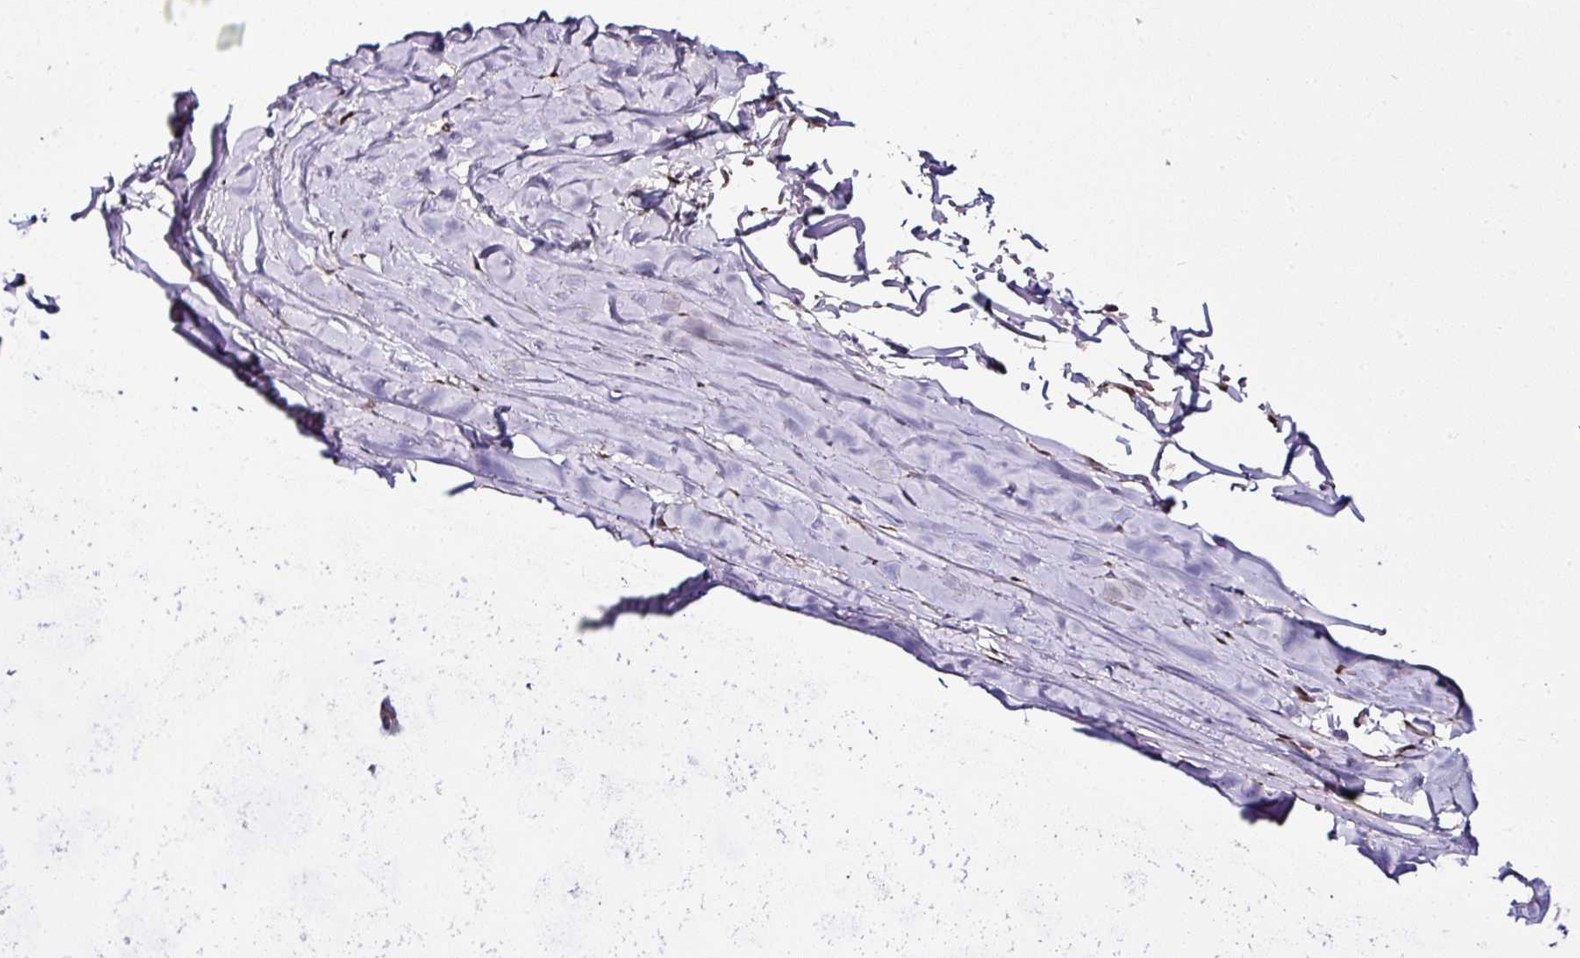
{"staining": {"intensity": "negative", "quantity": "none", "location": "none"}, "tissue": "adipose tissue", "cell_type": "Adipocytes", "image_type": "normal", "snomed": [{"axis": "morphology", "description": "Normal tissue, NOS"}, {"axis": "topography", "description": "Cartilage tissue"}, {"axis": "topography", "description": "Nasopharynx"}, {"axis": "topography", "description": "Thyroid gland"}], "caption": "This is an immunohistochemistry micrograph of benign adipose tissue. There is no expression in adipocytes.", "gene": "KLF16", "patient": {"sex": "male", "age": 63}}